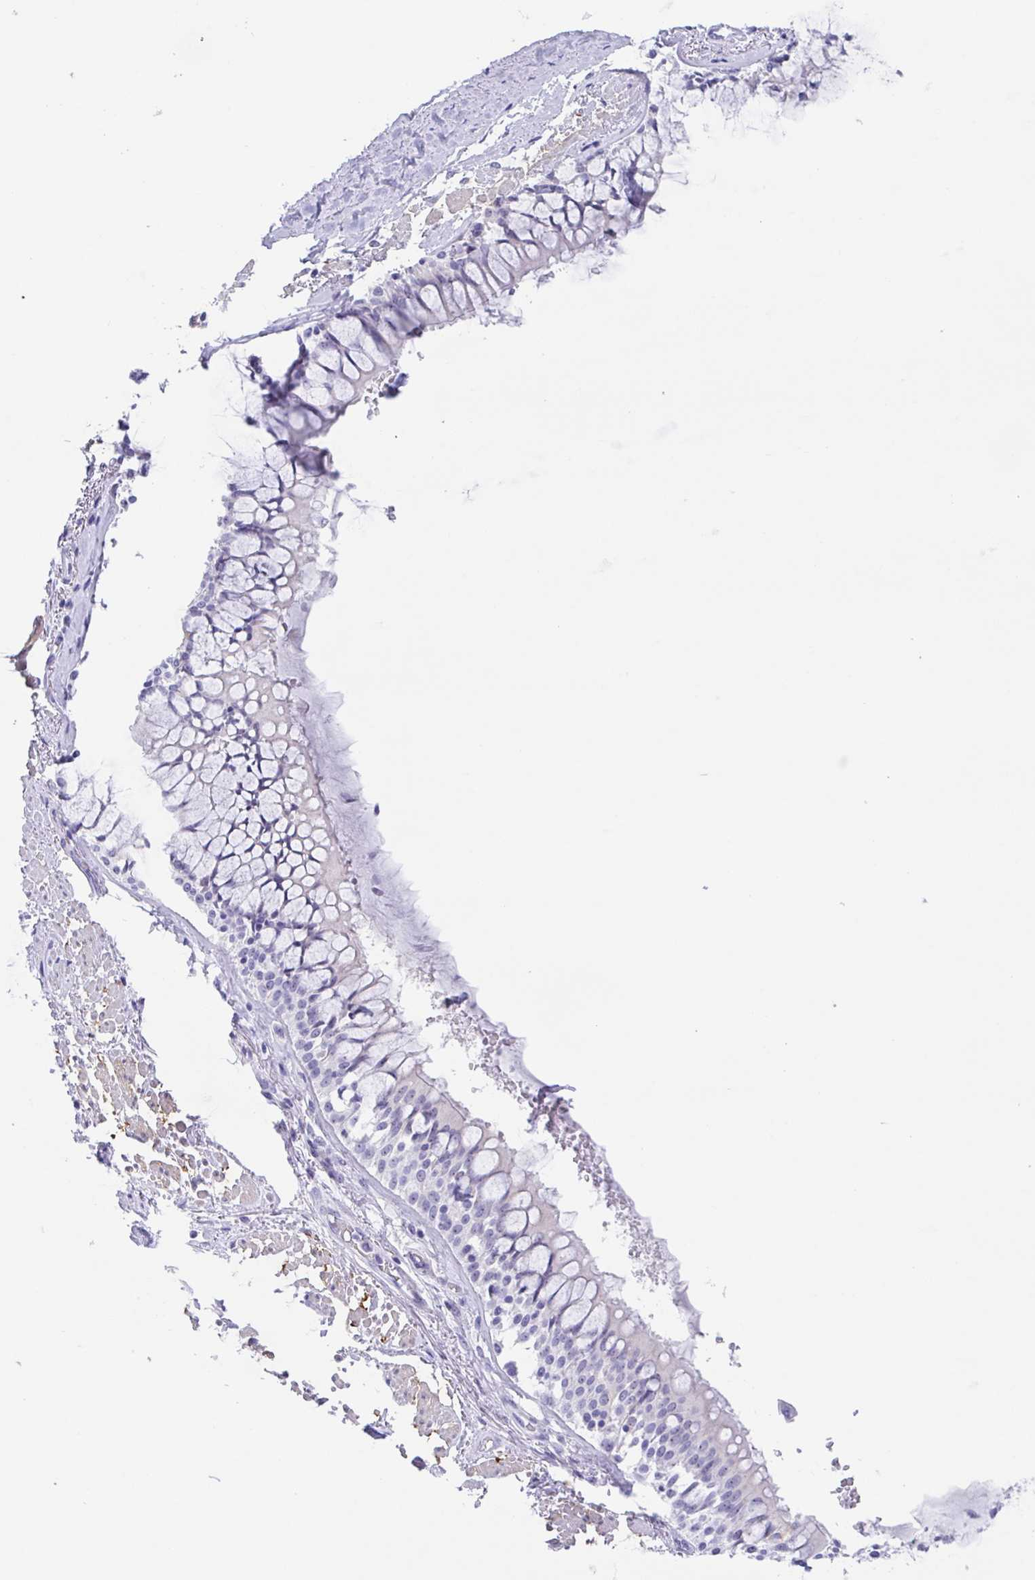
{"staining": {"intensity": "negative", "quantity": "none", "location": "none"}, "tissue": "adipose tissue", "cell_type": "Adipocytes", "image_type": "normal", "snomed": [{"axis": "morphology", "description": "Normal tissue, NOS"}, {"axis": "topography", "description": "Cartilage tissue"}, {"axis": "topography", "description": "Bronchus"}], "caption": "This micrograph is of unremarkable adipose tissue stained with immunohistochemistry (IHC) to label a protein in brown with the nuclei are counter-stained blue. There is no expression in adipocytes.", "gene": "MUCL3", "patient": {"sex": "male", "age": 64}}